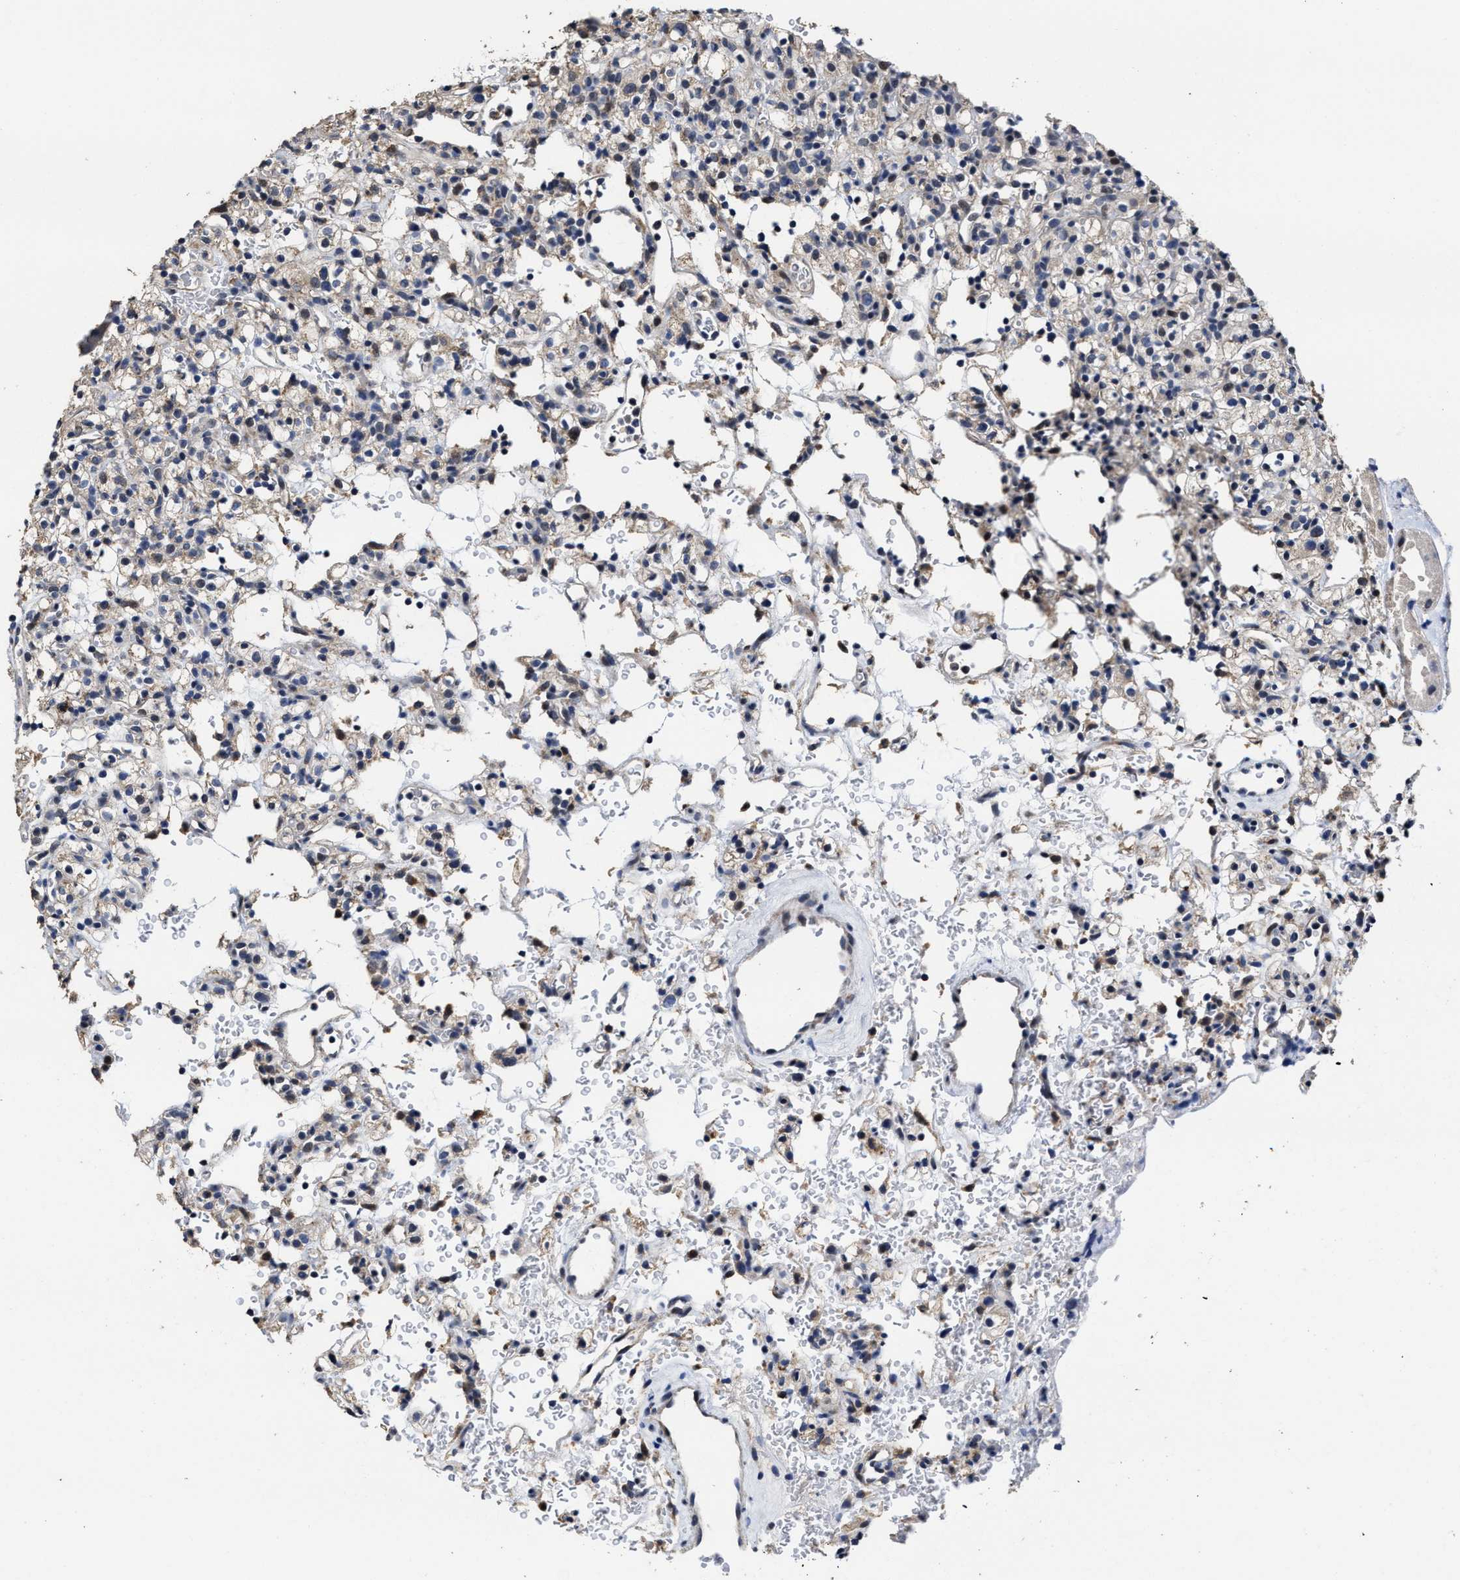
{"staining": {"intensity": "weak", "quantity": "<25%", "location": "cytoplasmic/membranous"}, "tissue": "renal cancer", "cell_type": "Tumor cells", "image_type": "cancer", "snomed": [{"axis": "morphology", "description": "Normal tissue, NOS"}, {"axis": "morphology", "description": "Adenocarcinoma, NOS"}, {"axis": "topography", "description": "Kidney"}], "caption": "Immunohistochemistry of adenocarcinoma (renal) demonstrates no expression in tumor cells. (Brightfield microscopy of DAB immunohistochemistry at high magnification).", "gene": "ZFAT", "patient": {"sex": "female", "age": 72}}